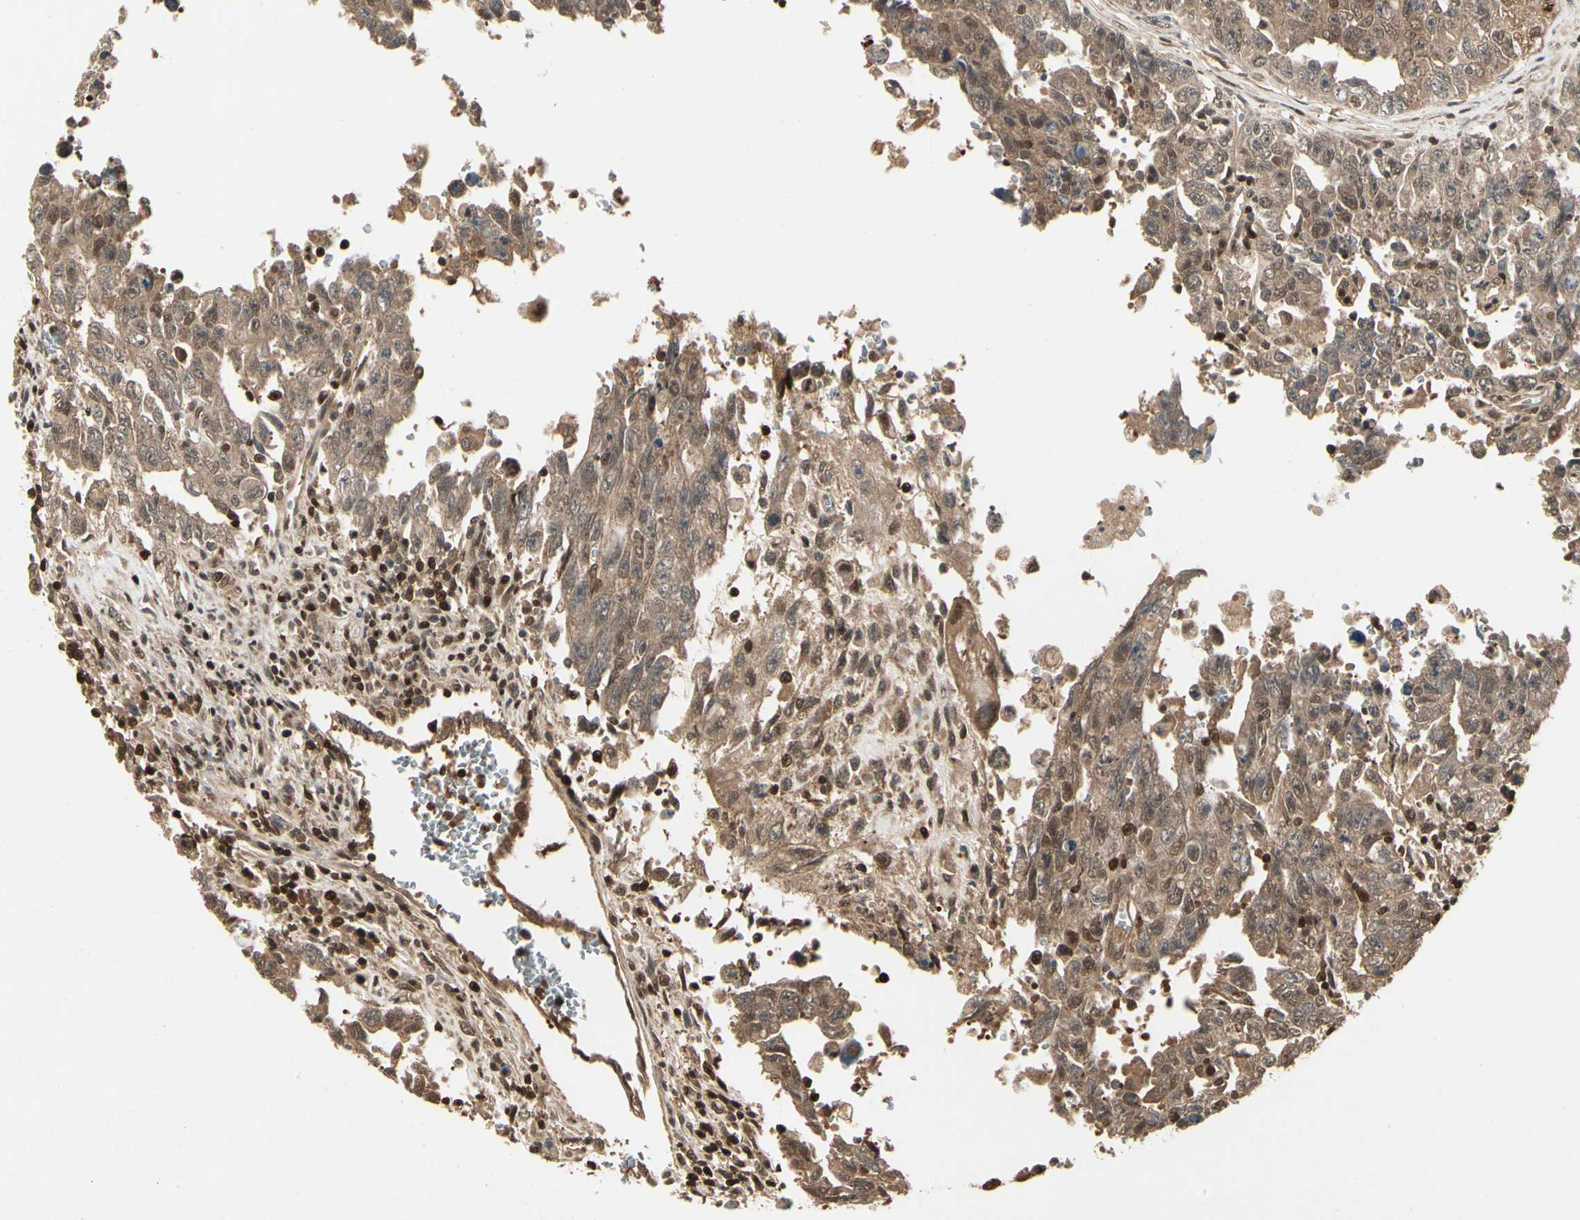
{"staining": {"intensity": "moderate", "quantity": ">75%", "location": "cytoplasmic/membranous"}, "tissue": "testis cancer", "cell_type": "Tumor cells", "image_type": "cancer", "snomed": [{"axis": "morphology", "description": "Carcinoma, Embryonal, NOS"}, {"axis": "topography", "description": "Testis"}], "caption": "This is an image of immunohistochemistry staining of testis cancer (embryonal carcinoma), which shows moderate expression in the cytoplasmic/membranous of tumor cells.", "gene": "YWHAQ", "patient": {"sex": "male", "age": 28}}